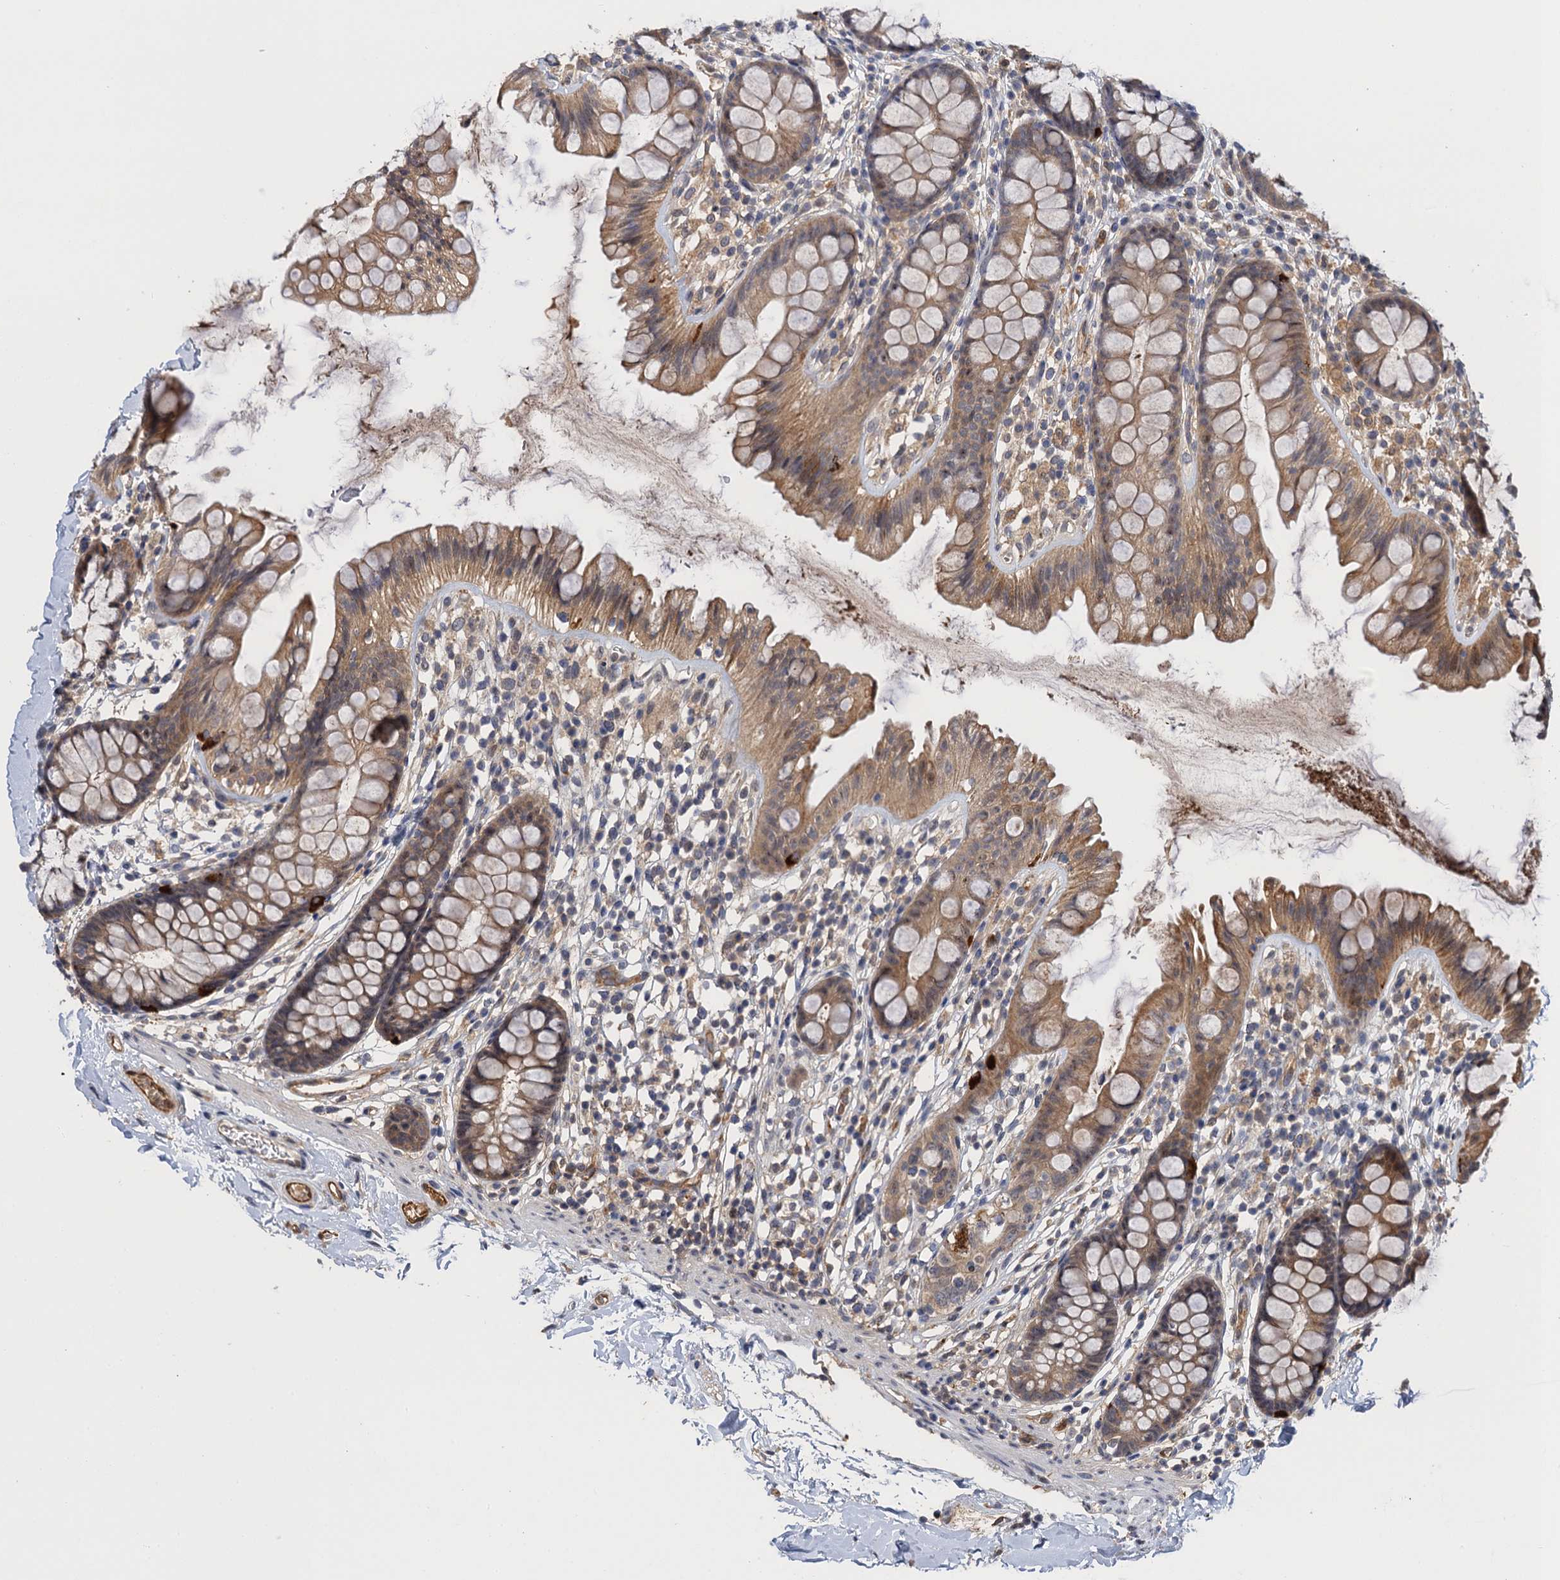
{"staining": {"intensity": "moderate", "quantity": ">75%", "location": "cytoplasmic/membranous"}, "tissue": "colon", "cell_type": "Endothelial cells", "image_type": "normal", "snomed": [{"axis": "morphology", "description": "Normal tissue, NOS"}, {"axis": "topography", "description": "Colon"}], "caption": "Colon stained with DAB (3,3'-diaminobenzidine) immunohistochemistry (IHC) demonstrates medium levels of moderate cytoplasmic/membranous expression in approximately >75% of endothelial cells.", "gene": "NEK8", "patient": {"sex": "female", "age": 62}}